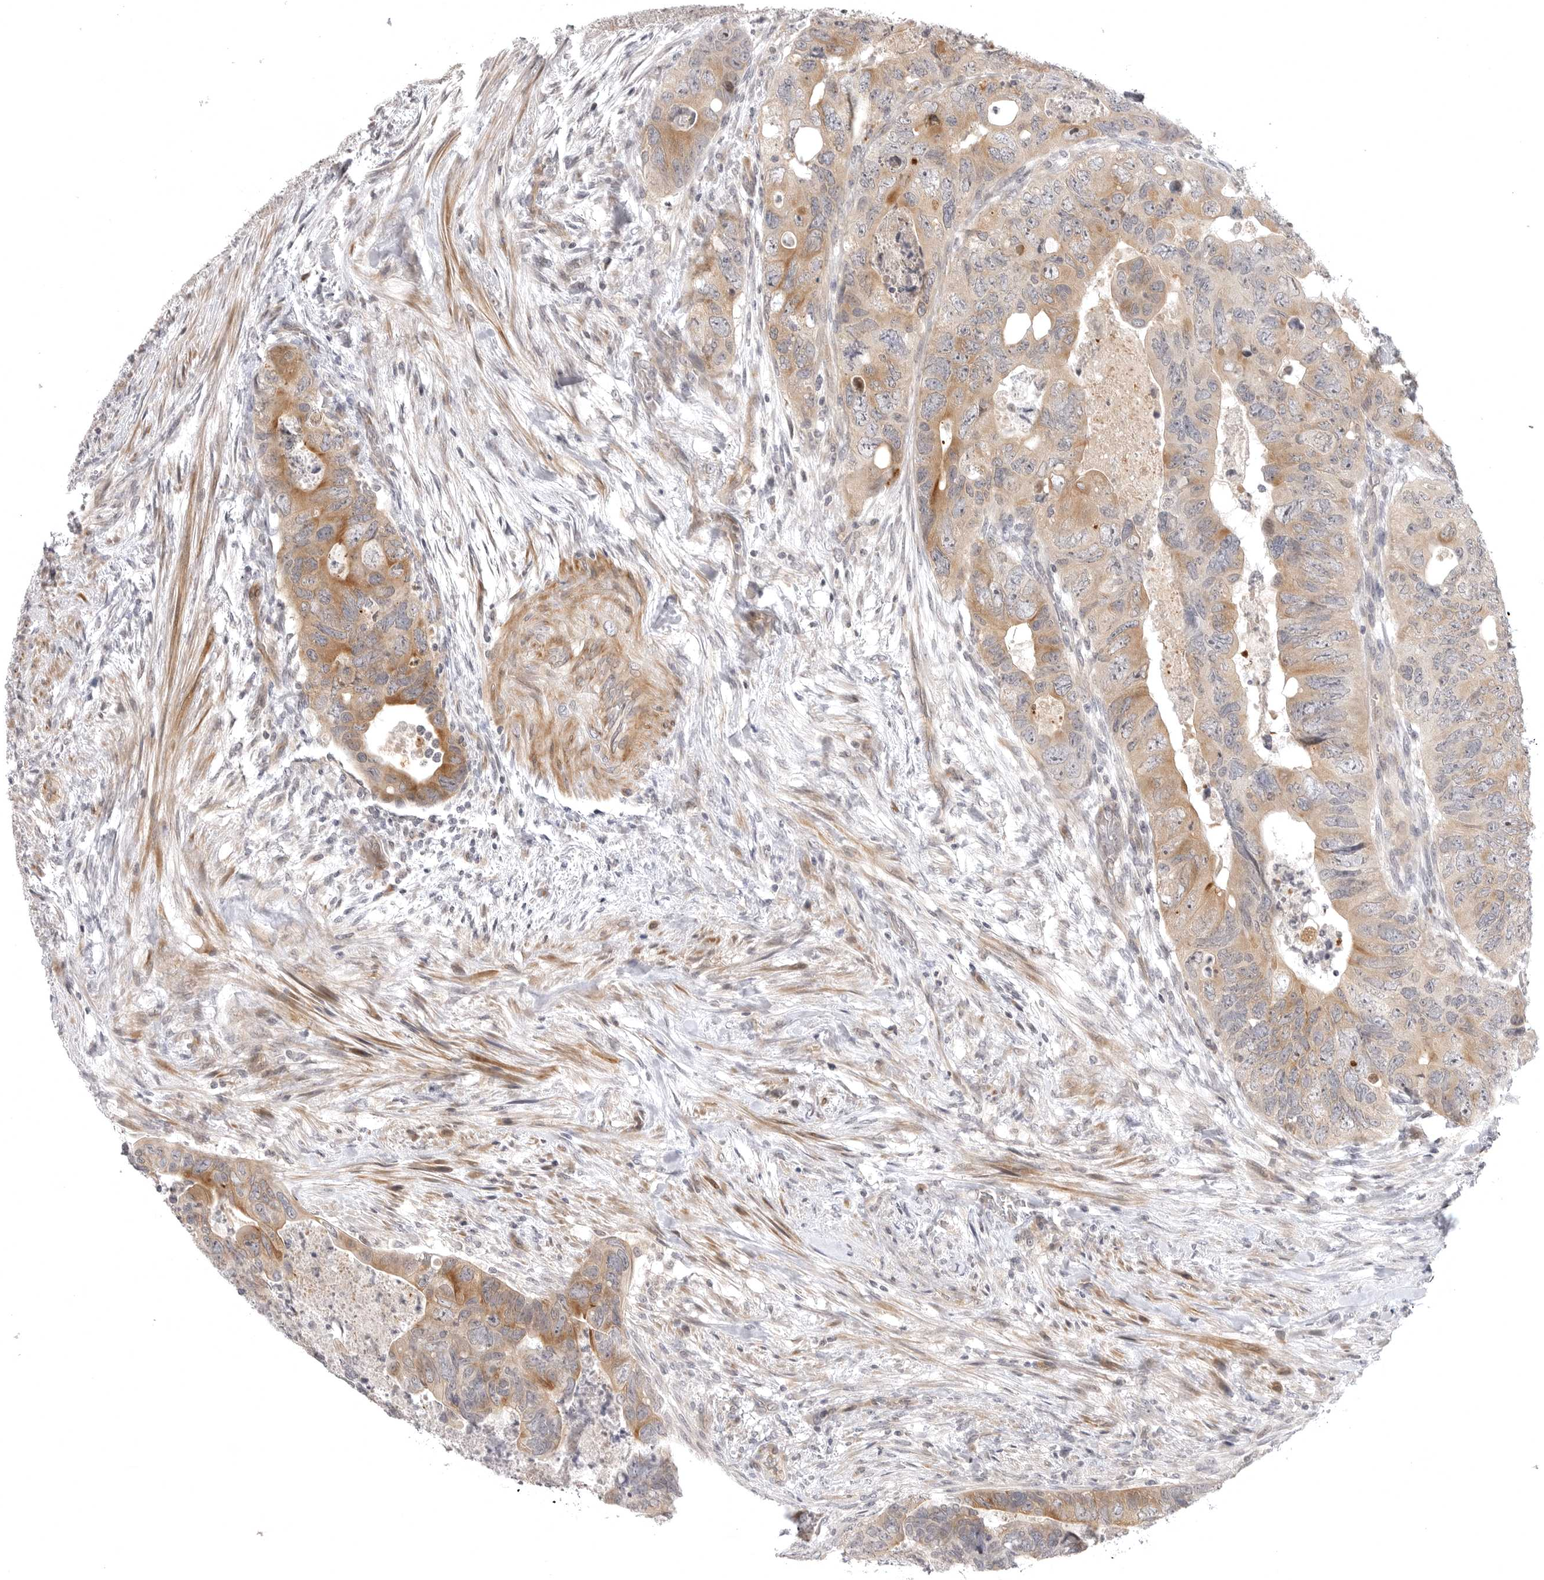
{"staining": {"intensity": "moderate", "quantity": ">75%", "location": "cytoplasmic/membranous"}, "tissue": "colorectal cancer", "cell_type": "Tumor cells", "image_type": "cancer", "snomed": [{"axis": "morphology", "description": "Adenocarcinoma, NOS"}, {"axis": "topography", "description": "Rectum"}], "caption": "Protein staining by immunohistochemistry (IHC) displays moderate cytoplasmic/membranous expression in about >75% of tumor cells in colorectal cancer (adenocarcinoma).", "gene": "CD300LD", "patient": {"sex": "male", "age": 63}}